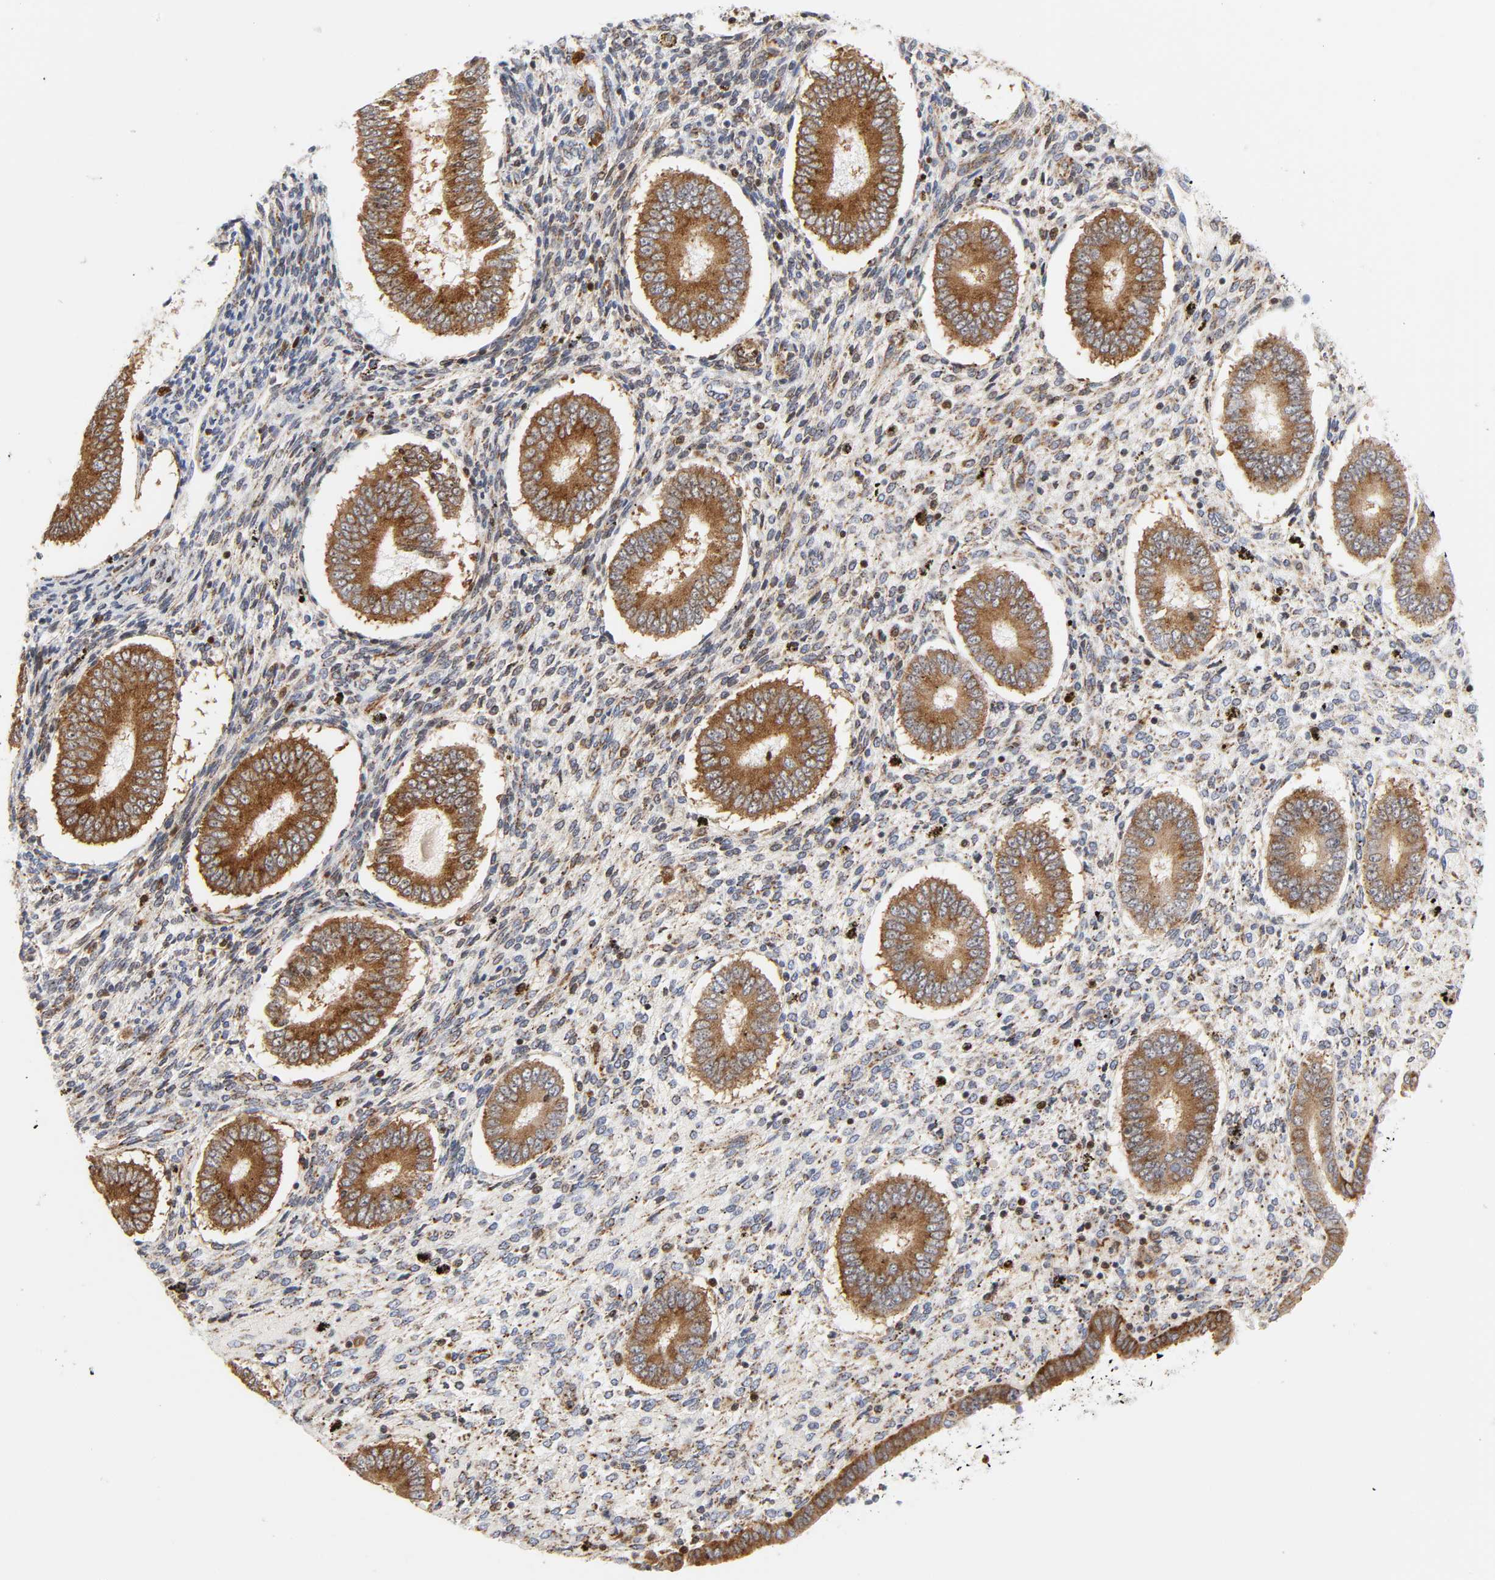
{"staining": {"intensity": "weak", "quantity": "25%-75%", "location": "cytoplasmic/membranous"}, "tissue": "endometrium", "cell_type": "Cells in endometrial stroma", "image_type": "normal", "snomed": [{"axis": "morphology", "description": "Normal tissue, NOS"}, {"axis": "topography", "description": "Endometrium"}], "caption": "The image shows immunohistochemical staining of benign endometrium. There is weak cytoplasmic/membranous staining is appreciated in approximately 25%-75% of cells in endometrial stroma.", "gene": "CYCS", "patient": {"sex": "female", "age": 42}}